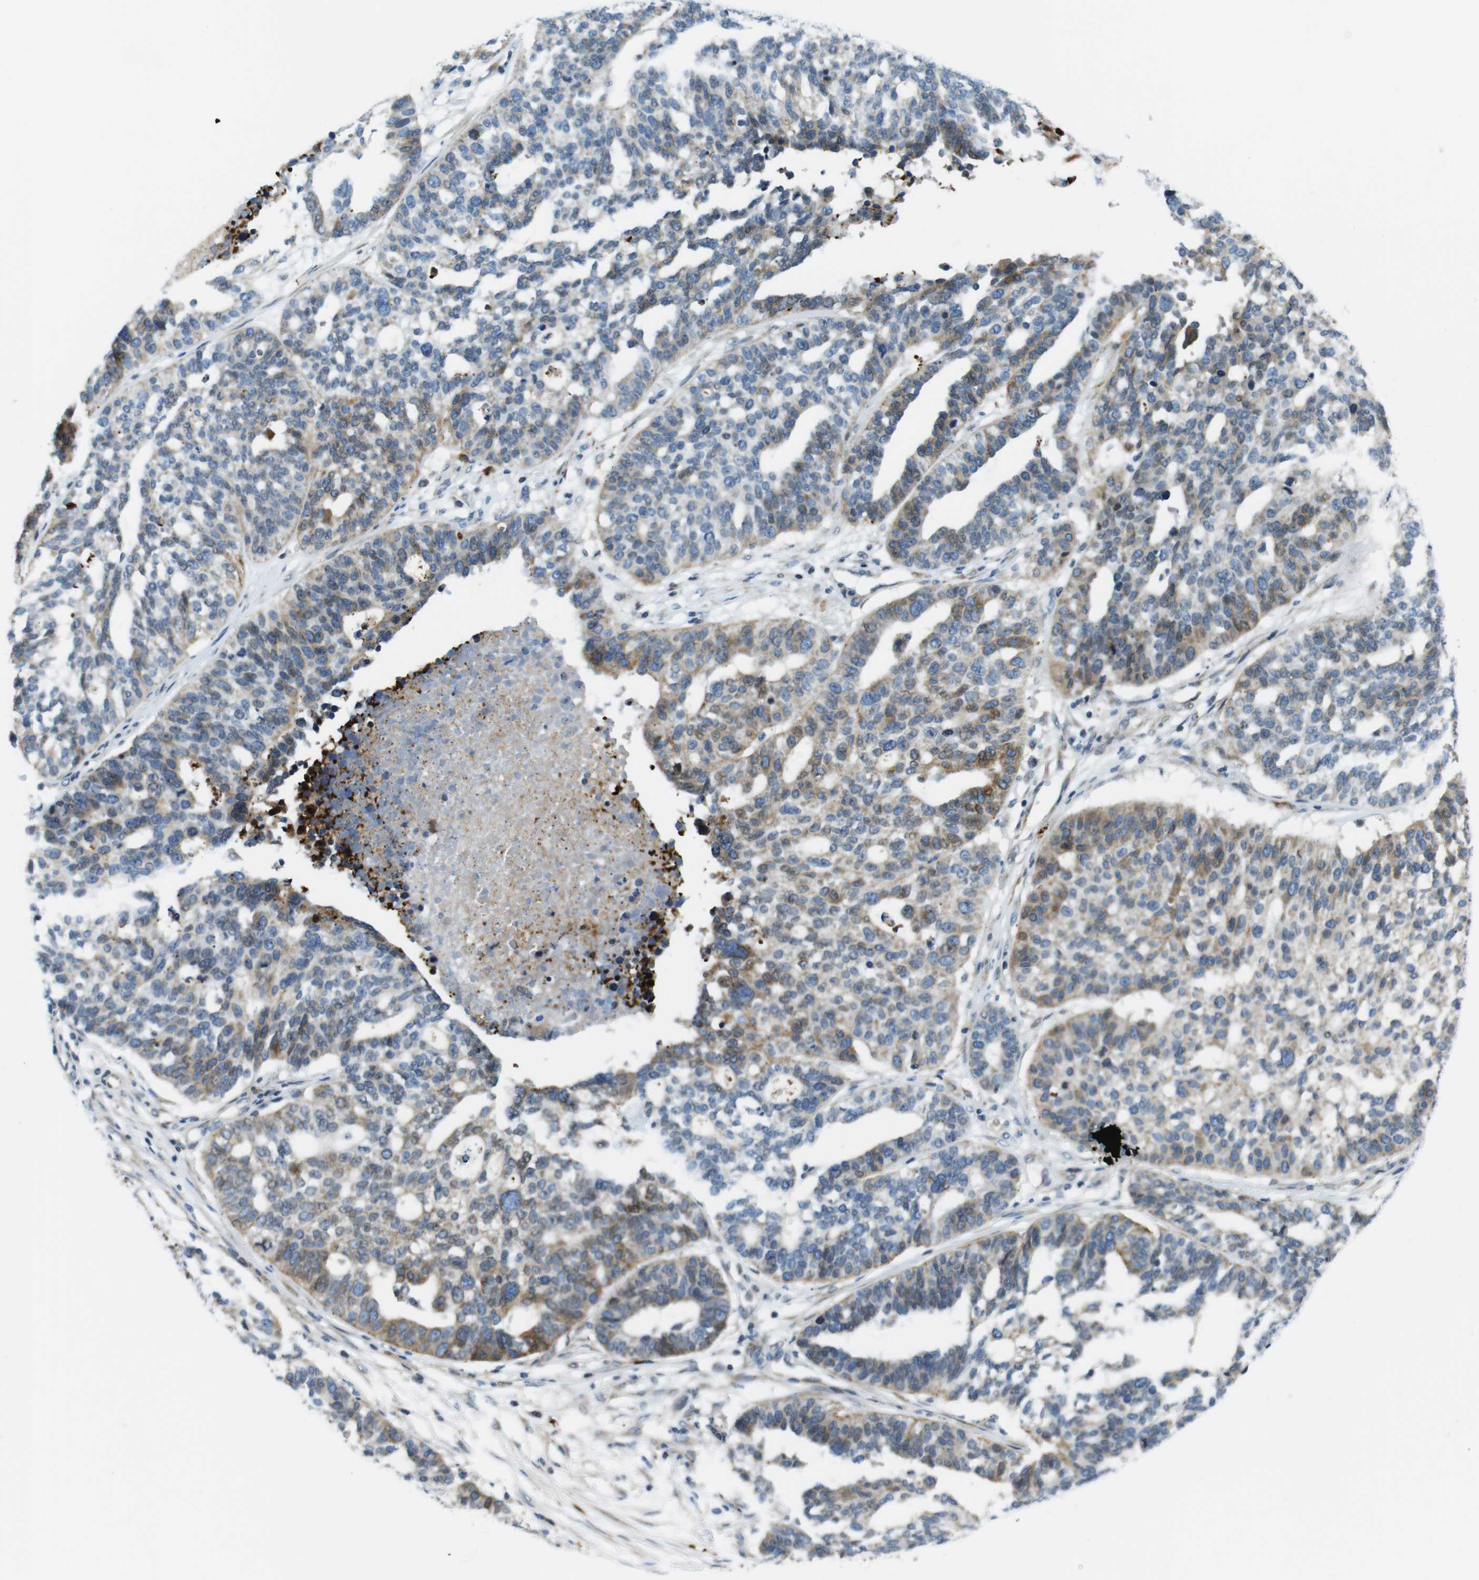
{"staining": {"intensity": "weak", "quantity": "25%-75%", "location": "cytoplasmic/membranous"}, "tissue": "ovarian cancer", "cell_type": "Tumor cells", "image_type": "cancer", "snomed": [{"axis": "morphology", "description": "Cystadenocarcinoma, serous, NOS"}, {"axis": "topography", "description": "Ovary"}], "caption": "This is an image of immunohistochemistry staining of serous cystadenocarcinoma (ovarian), which shows weak positivity in the cytoplasmic/membranous of tumor cells.", "gene": "ZDHHC3", "patient": {"sex": "female", "age": 59}}